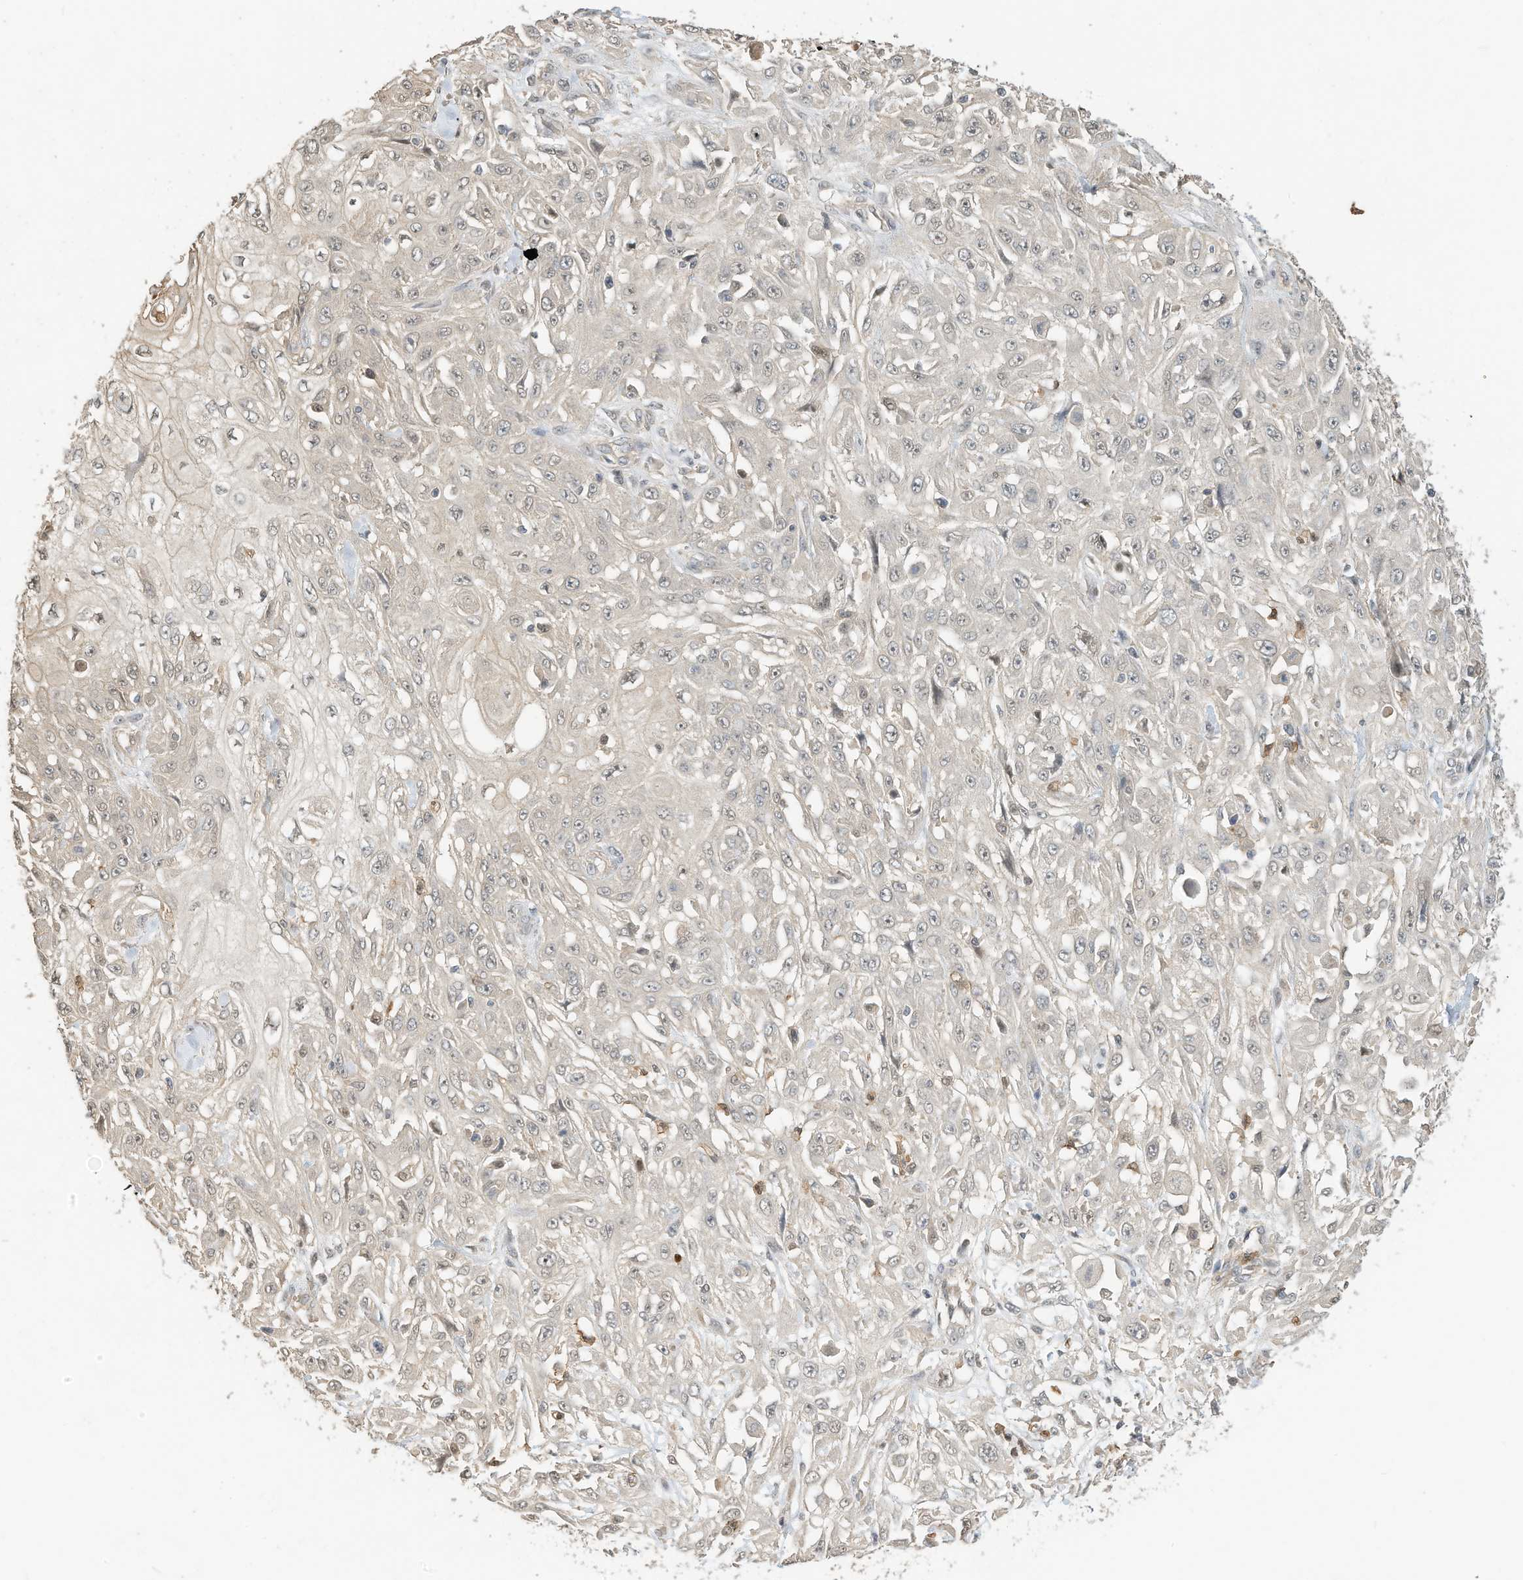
{"staining": {"intensity": "weak", "quantity": "<25%", "location": "nuclear"}, "tissue": "skin cancer", "cell_type": "Tumor cells", "image_type": "cancer", "snomed": [{"axis": "morphology", "description": "Squamous cell carcinoma, NOS"}, {"axis": "morphology", "description": "Squamous cell carcinoma, metastatic, NOS"}, {"axis": "topography", "description": "Skin"}, {"axis": "topography", "description": "Lymph node"}], "caption": "The photomicrograph shows no staining of tumor cells in skin cancer.", "gene": "OFD1", "patient": {"sex": "male", "age": 75}}